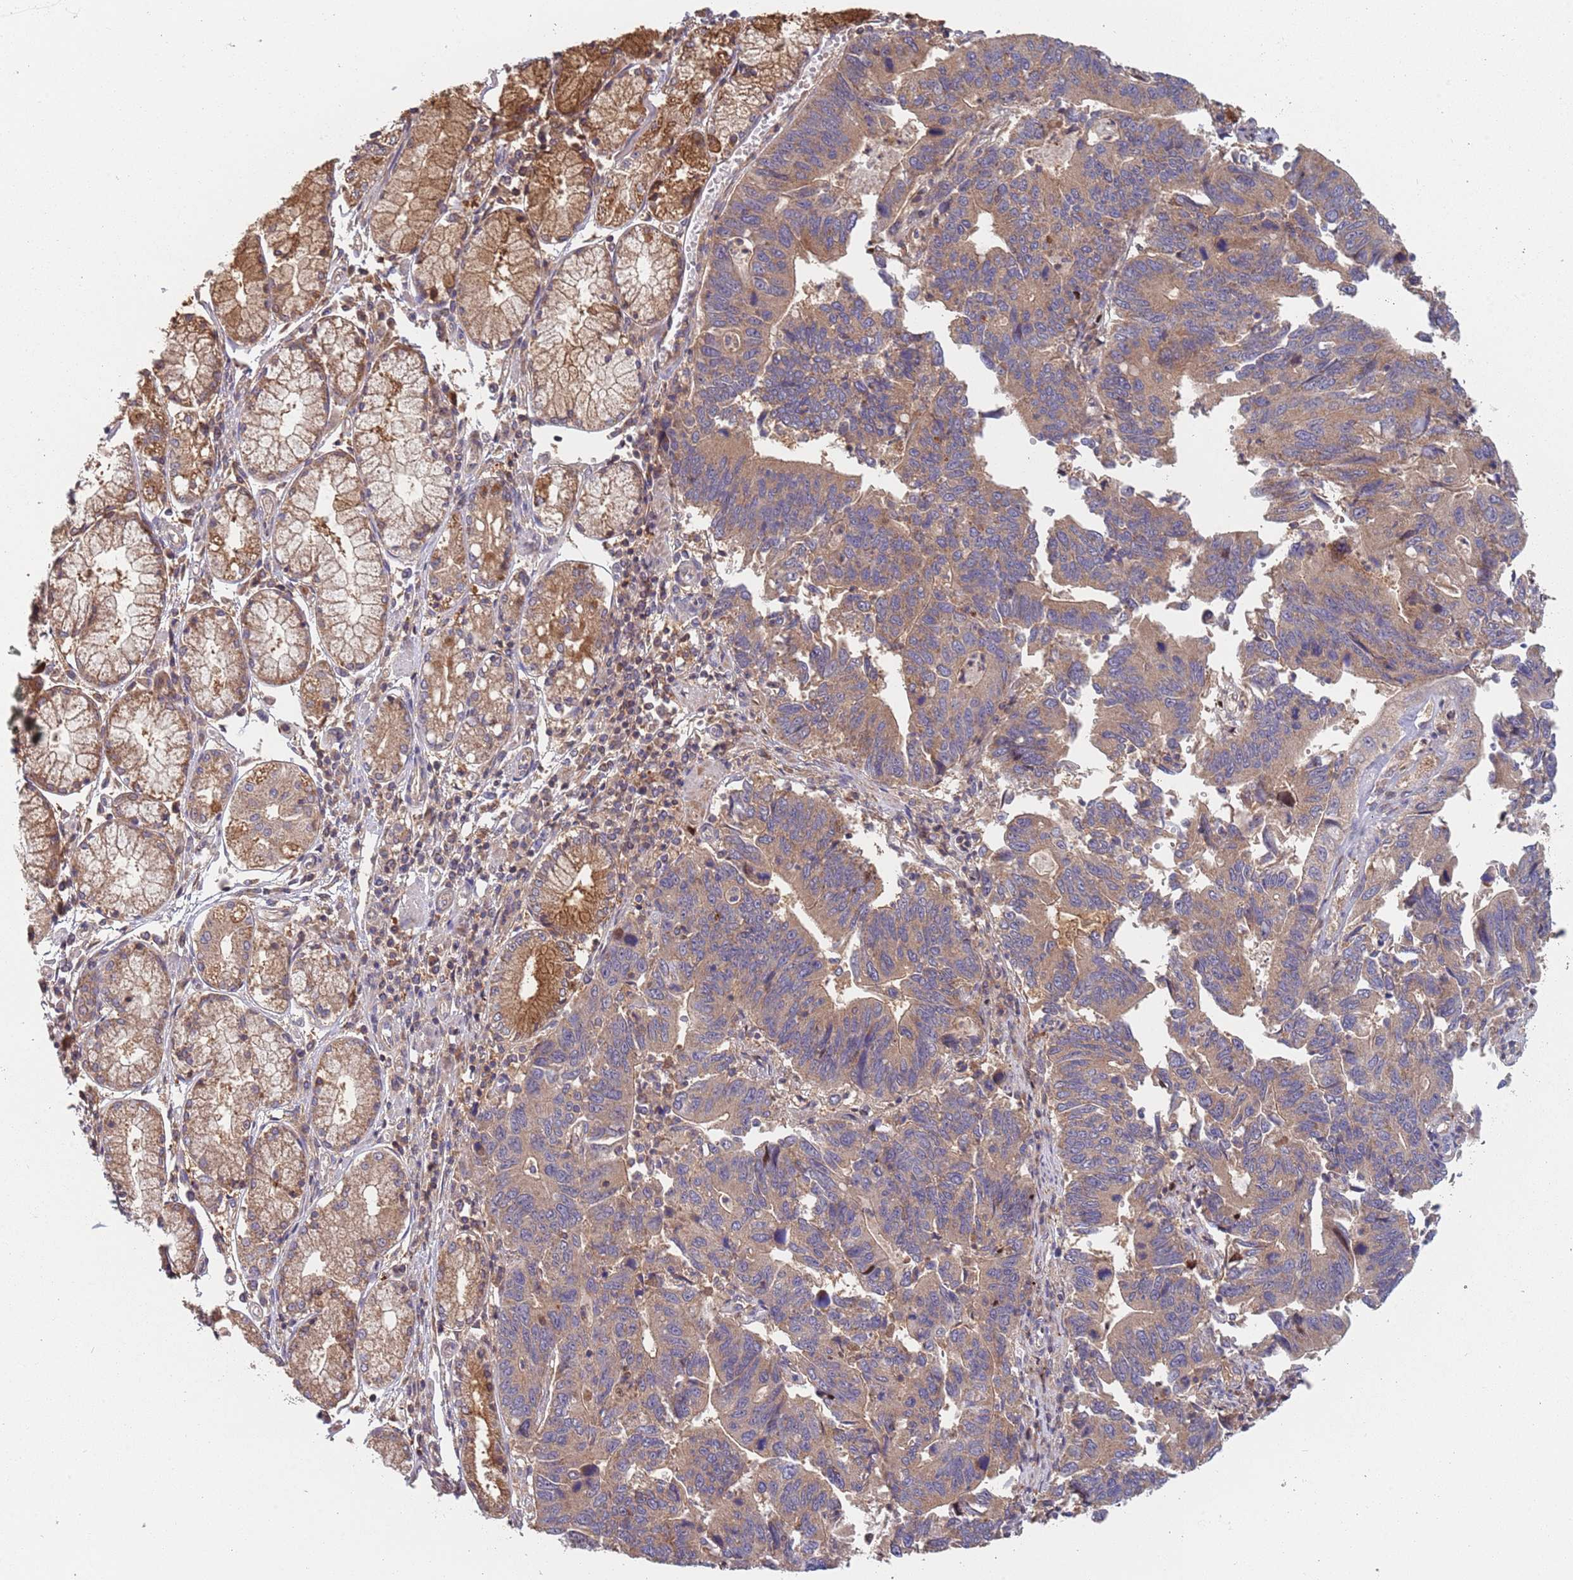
{"staining": {"intensity": "weak", "quantity": ">75%", "location": "cytoplasmic/membranous"}, "tissue": "stomach cancer", "cell_type": "Tumor cells", "image_type": "cancer", "snomed": [{"axis": "morphology", "description": "Adenocarcinoma, NOS"}, {"axis": "topography", "description": "Stomach"}], "caption": "This micrograph shows immunohistochemistry staining of human adenocarcinoma (stomach), with low weak cytoplasmic/membranous positivity in about >75% of tumor cells.", "gene": "GDI2", "patient": {"sex": "male", "age": 59}}